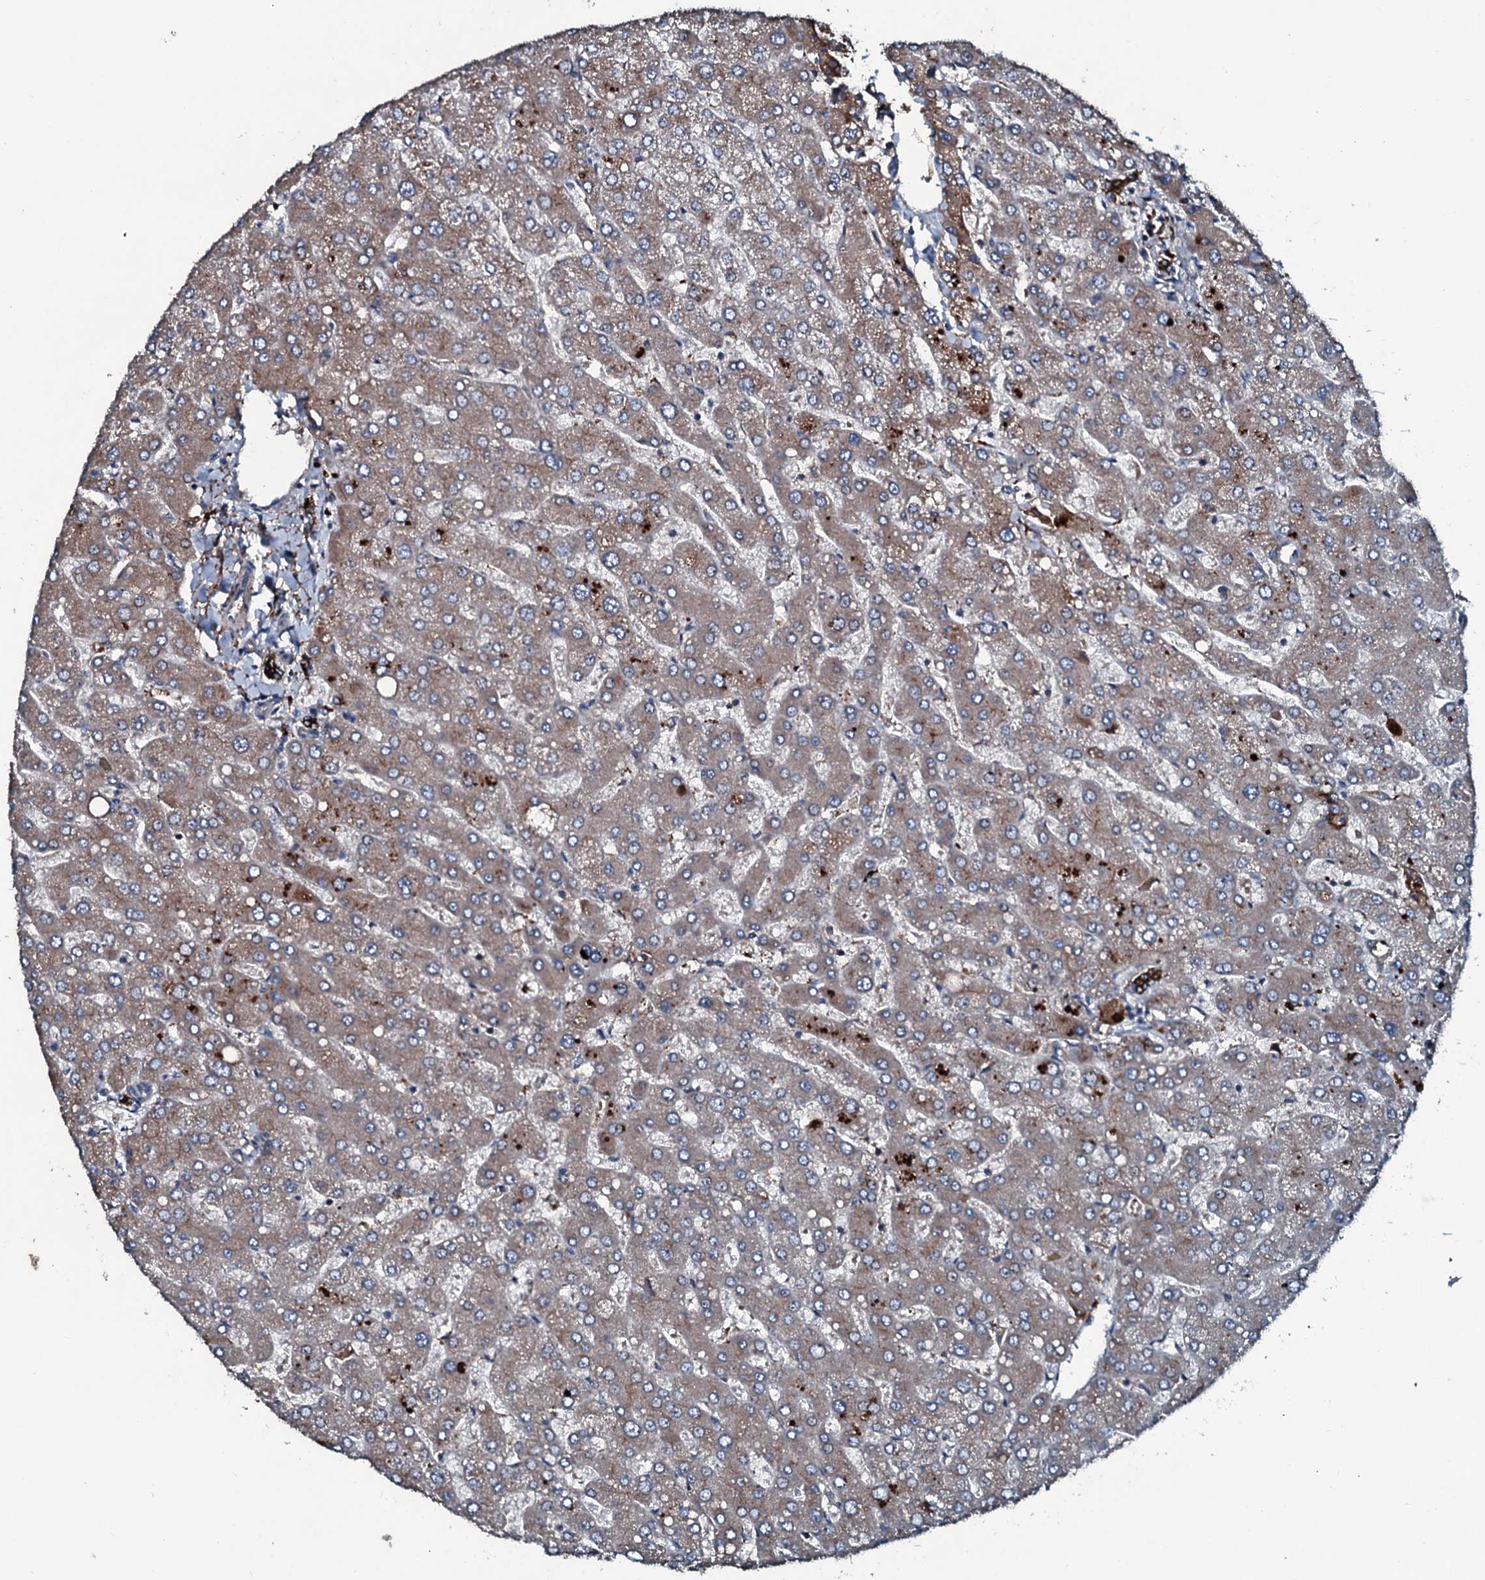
{"staining": {"intensity": "strong", "quantity": ">75%", "location": "cytoplasmic/membranous"}, "tissue": "liver", "cell_type": "Cholangiocytes", "image_type": "normal", "snomed": [{"axis": "morphology", "description": "Normal tissue, NOS"}, {"axis": "topography", "description": "Liver"}], "caption": "Immunohistochemical staining of unremarkable liver demonstrates strong cytoplasmic/membranous protein positivity in approximately >75% of cholangiocytes. Using DAB (3,3'-diaminobenzidine) (brown) and hematoxylin (blue) stains, captured at high magnification using brightfield microscopy.", "gene": "AARS1", "patient": {"sex": "male", "age": 55}}